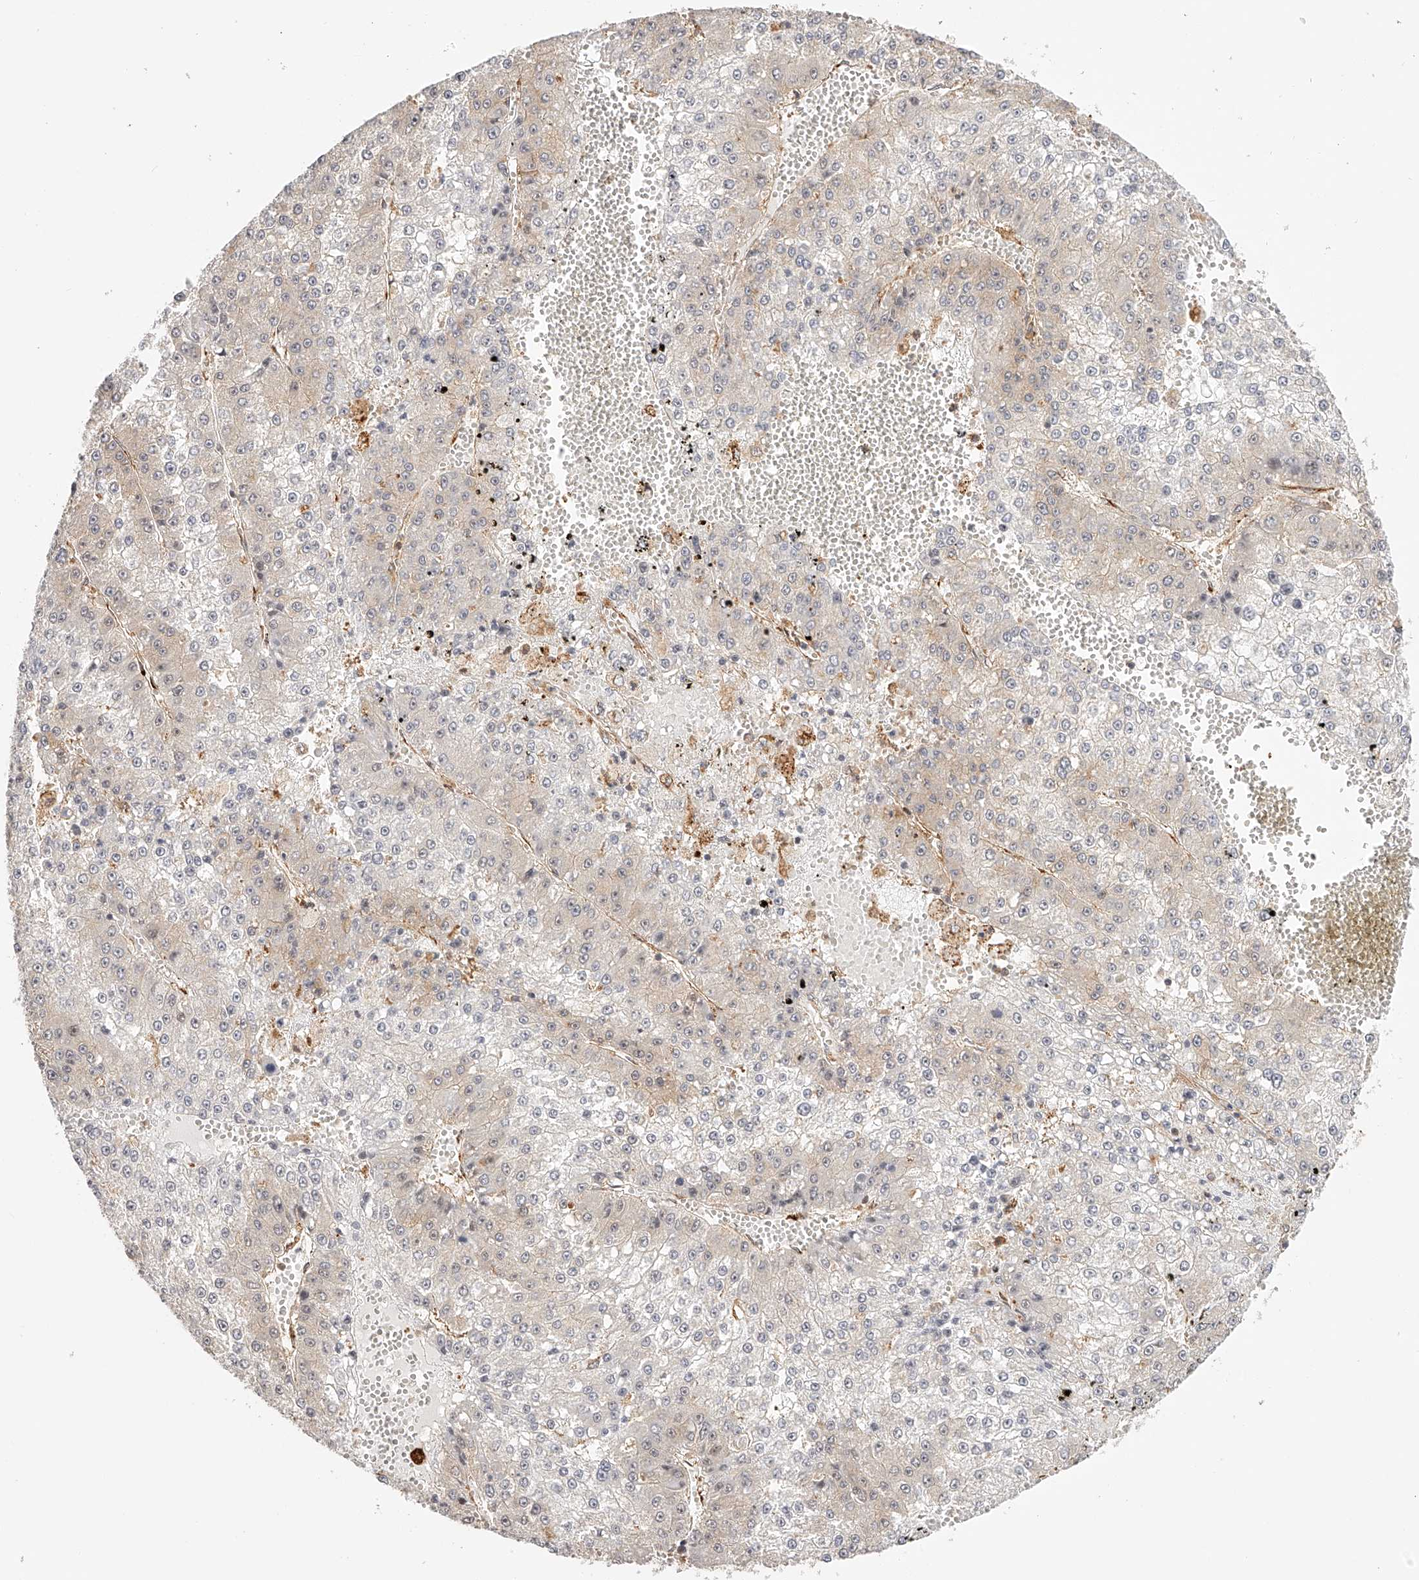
{"staining": {"intensity": "weak", "quantity": "<25%", "location": "cytoplasmic/membranous"}, "tissue": "liver cancer", "cell_type": "Tumor cells", "image_type": "cancer", "snomed": [{"axis": "morphology", "description": "Carcinoma, Hepatocellular, NOS"}, {"axis": "topography", "description": "Liver"}], "caption": "The photomicrograph displays no significant expression in tumor cells of hepatocellular carcinoma (liver).", "gene": "SYNC", "patient": {"sex": "female", "age": 73}}